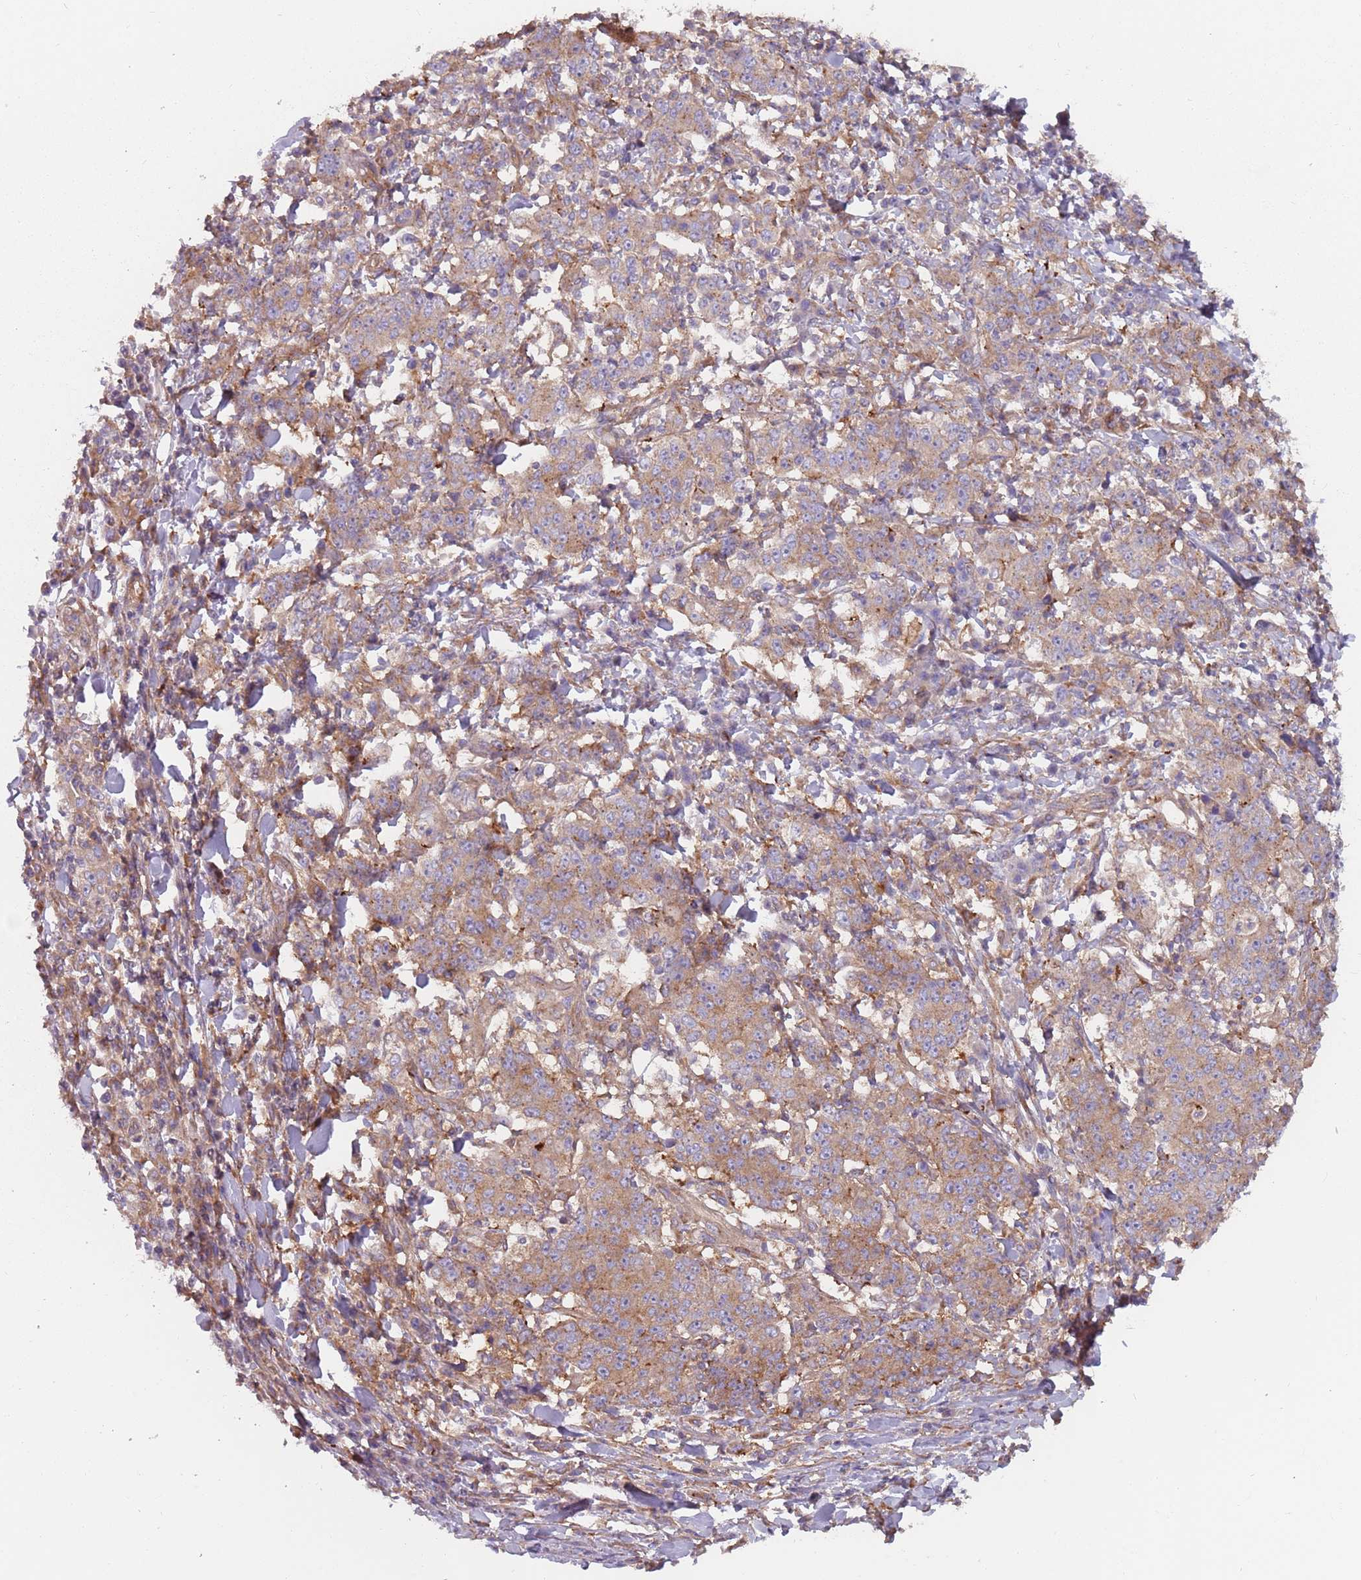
{"staining": {"intensity": "weak", "quantity": "25%-75%", "location": "cytoplasmic/membranous"}, "tissue": "stomach cancer", "cell_type": "Tumor cells", "image_type": "cancer", "snomed": [{"axis": "morphology", "description": "Normal tissue, NOS"}, {"axis": "morphology", "description": "Adenocarcinoma, NOS"}, {"axis": "topography", "description": "Stomach, upper"}, {"axis": "topography", "description": "Stomach"}], "caption": "Immunohistochemistry (IHC) of stomach cancer demonstrates low levels of weak cytoplasmic/membranous expression in approximately 25%-75% of tumor cells.", "gene": "SPDL1", "patient": {"sex": "male", "age": 59}}